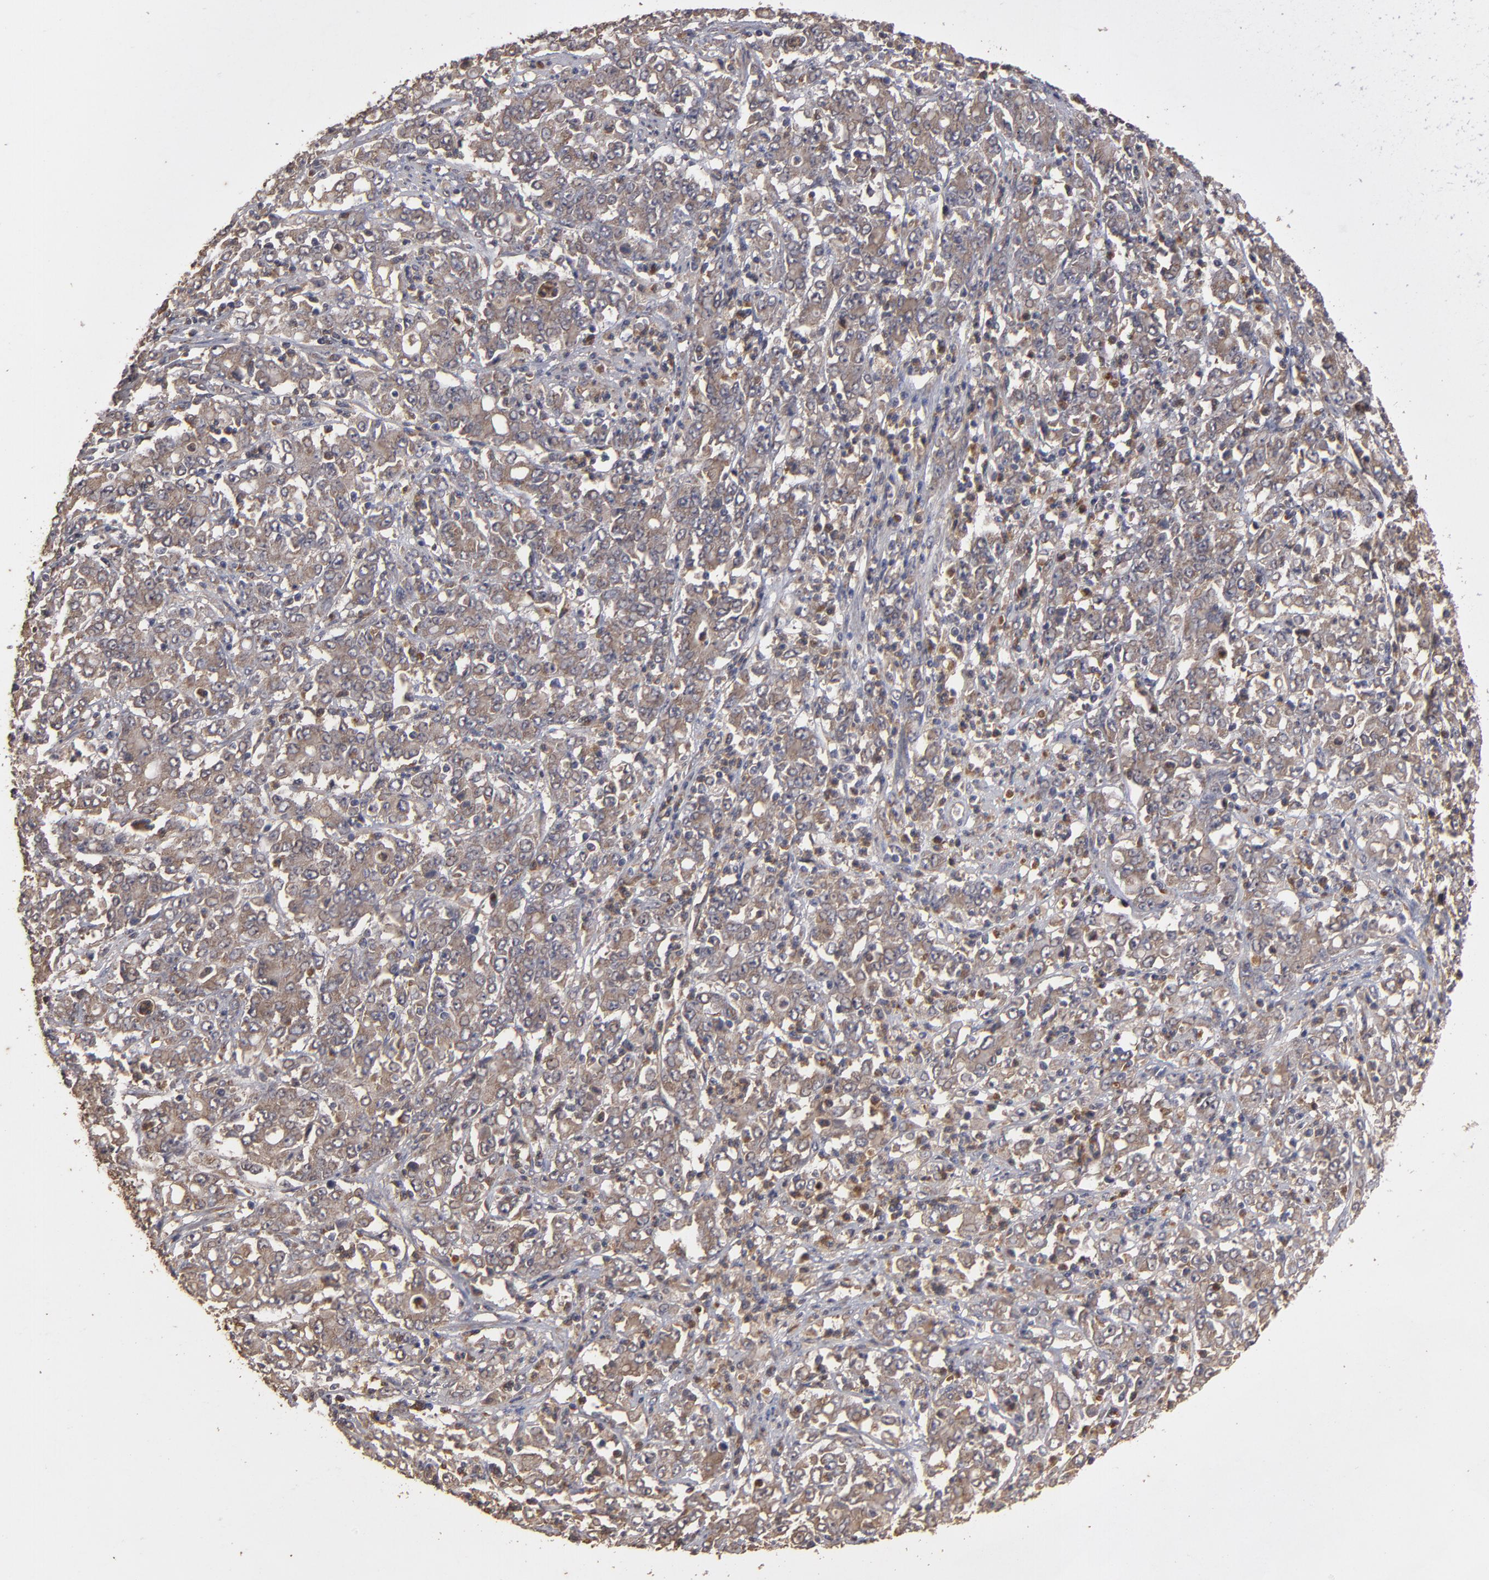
{"staining": {"intensity": "weak", "quantity": ">75%", "location": "cytoplasmic/membranous"}, "tissue": "stomach cancer", "cell_type": "Tumor cells", "image_type": "cancer", "snomed": [{"axis": "morphology", "description": "Adenocarcinoma, NOS"}, {"axis": "topography", "description": "Stomach, lower"}], "caption": "This histopathology image exhibits immunohistochemistry (IHC) staining of adenocarcinoma (stomach), with low weak cytoplasmic/membranous staining in about >75% of tumor cells.", "gene": "MMP2", "patient": {"sex": "female", "age": 71}}